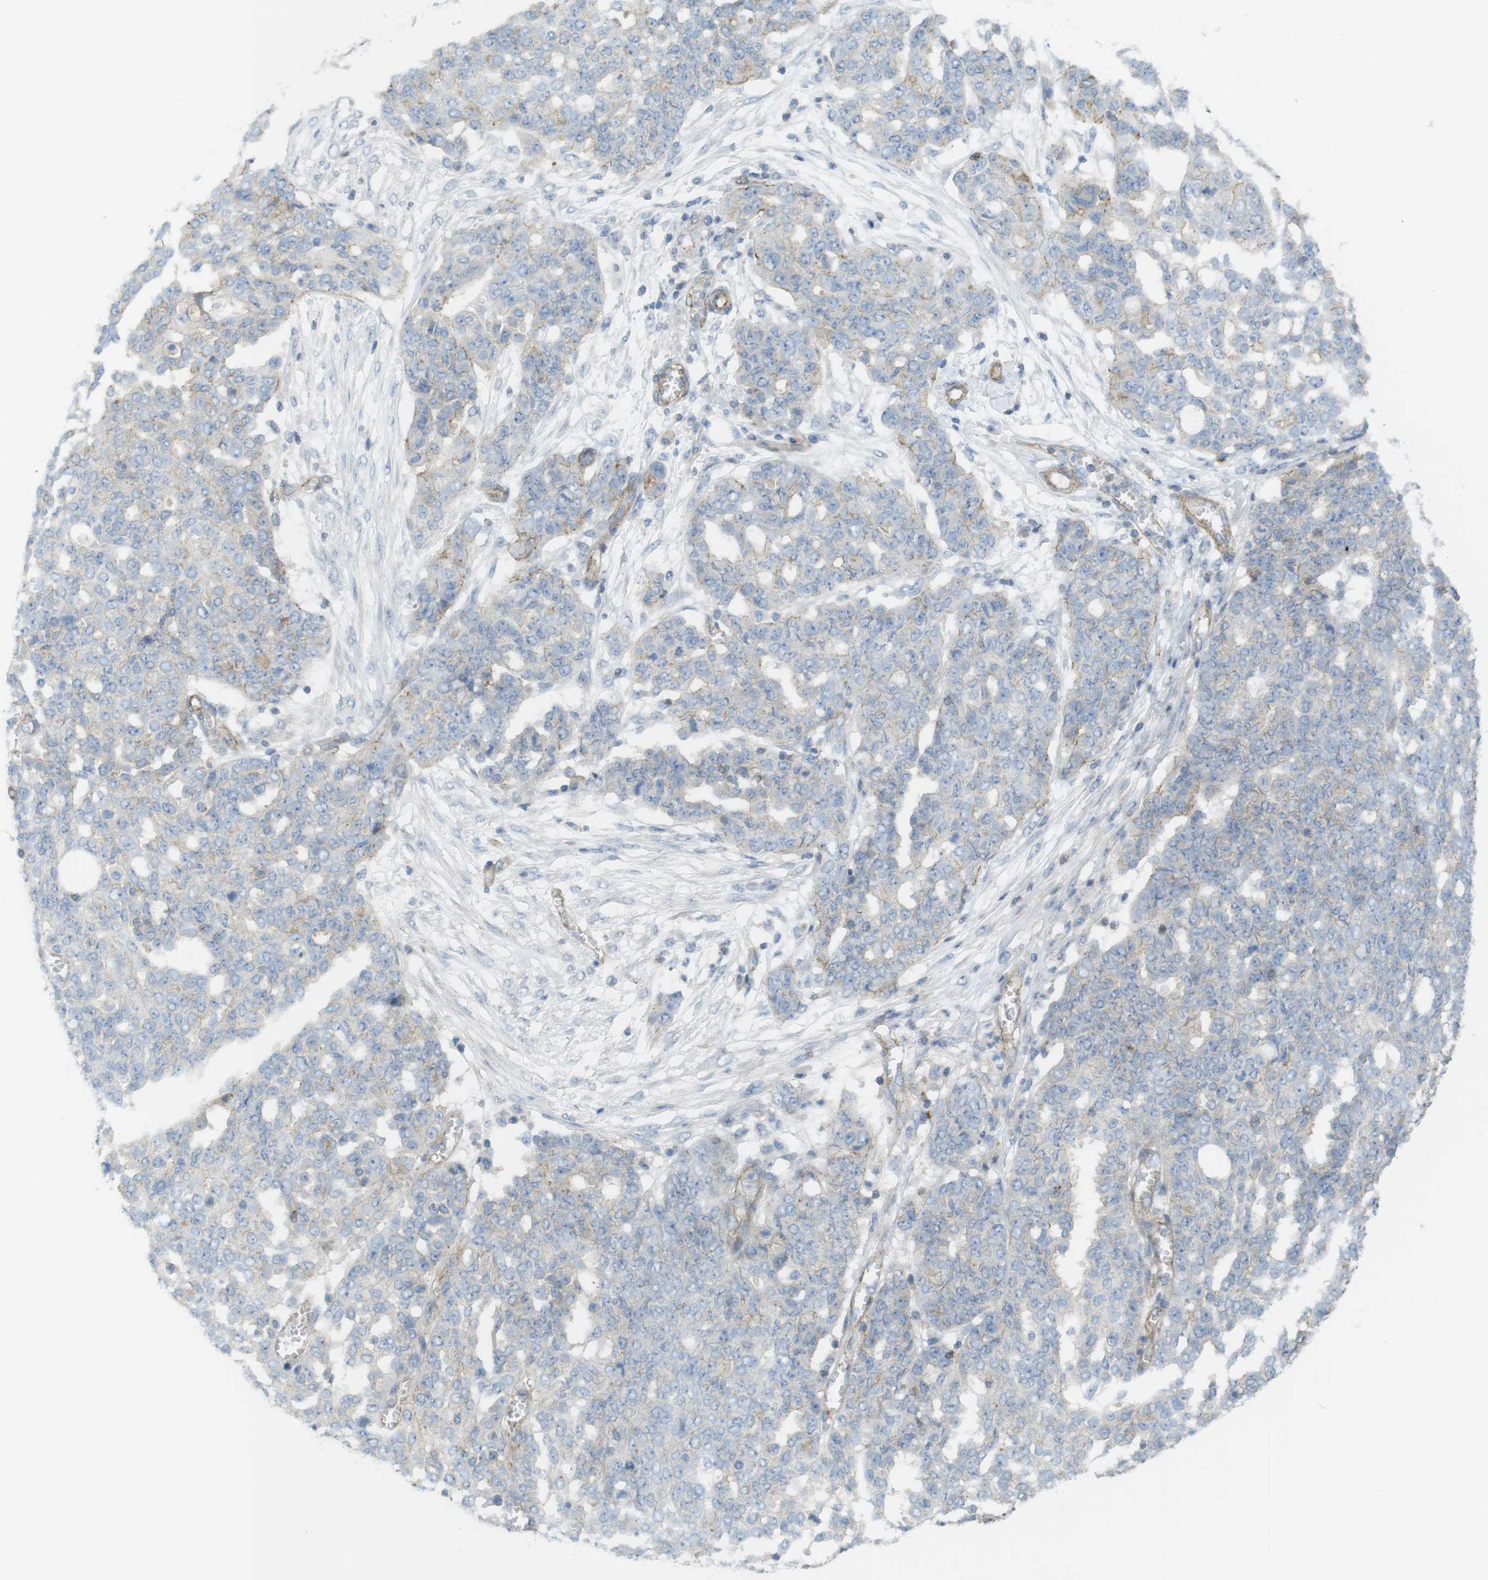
{"staining": {"intensity": "weak", "quantity": "25%-75%", "location": "cytoplasmic/membranous"}, "tissue": "ovarian cancer", "cell_type": "Tumor cells", "image_type": "cancer", "snomed": [{"axis": "morphology", "description": "Cystadenocarcinoma, serous, NOS"}, {"axis": "topography", "description": "Soft tissue"}, {"axis": "topography", "description": "Ovary"}], "caption": "Immunohistochemical staining of human ovarian cancer demonstrates weak cytoplasmic/membranous protein staining in approximately 25%-75% of tumor cells.", "gene": "PREX2", "patient": {"sex": "female", "age": 57}}